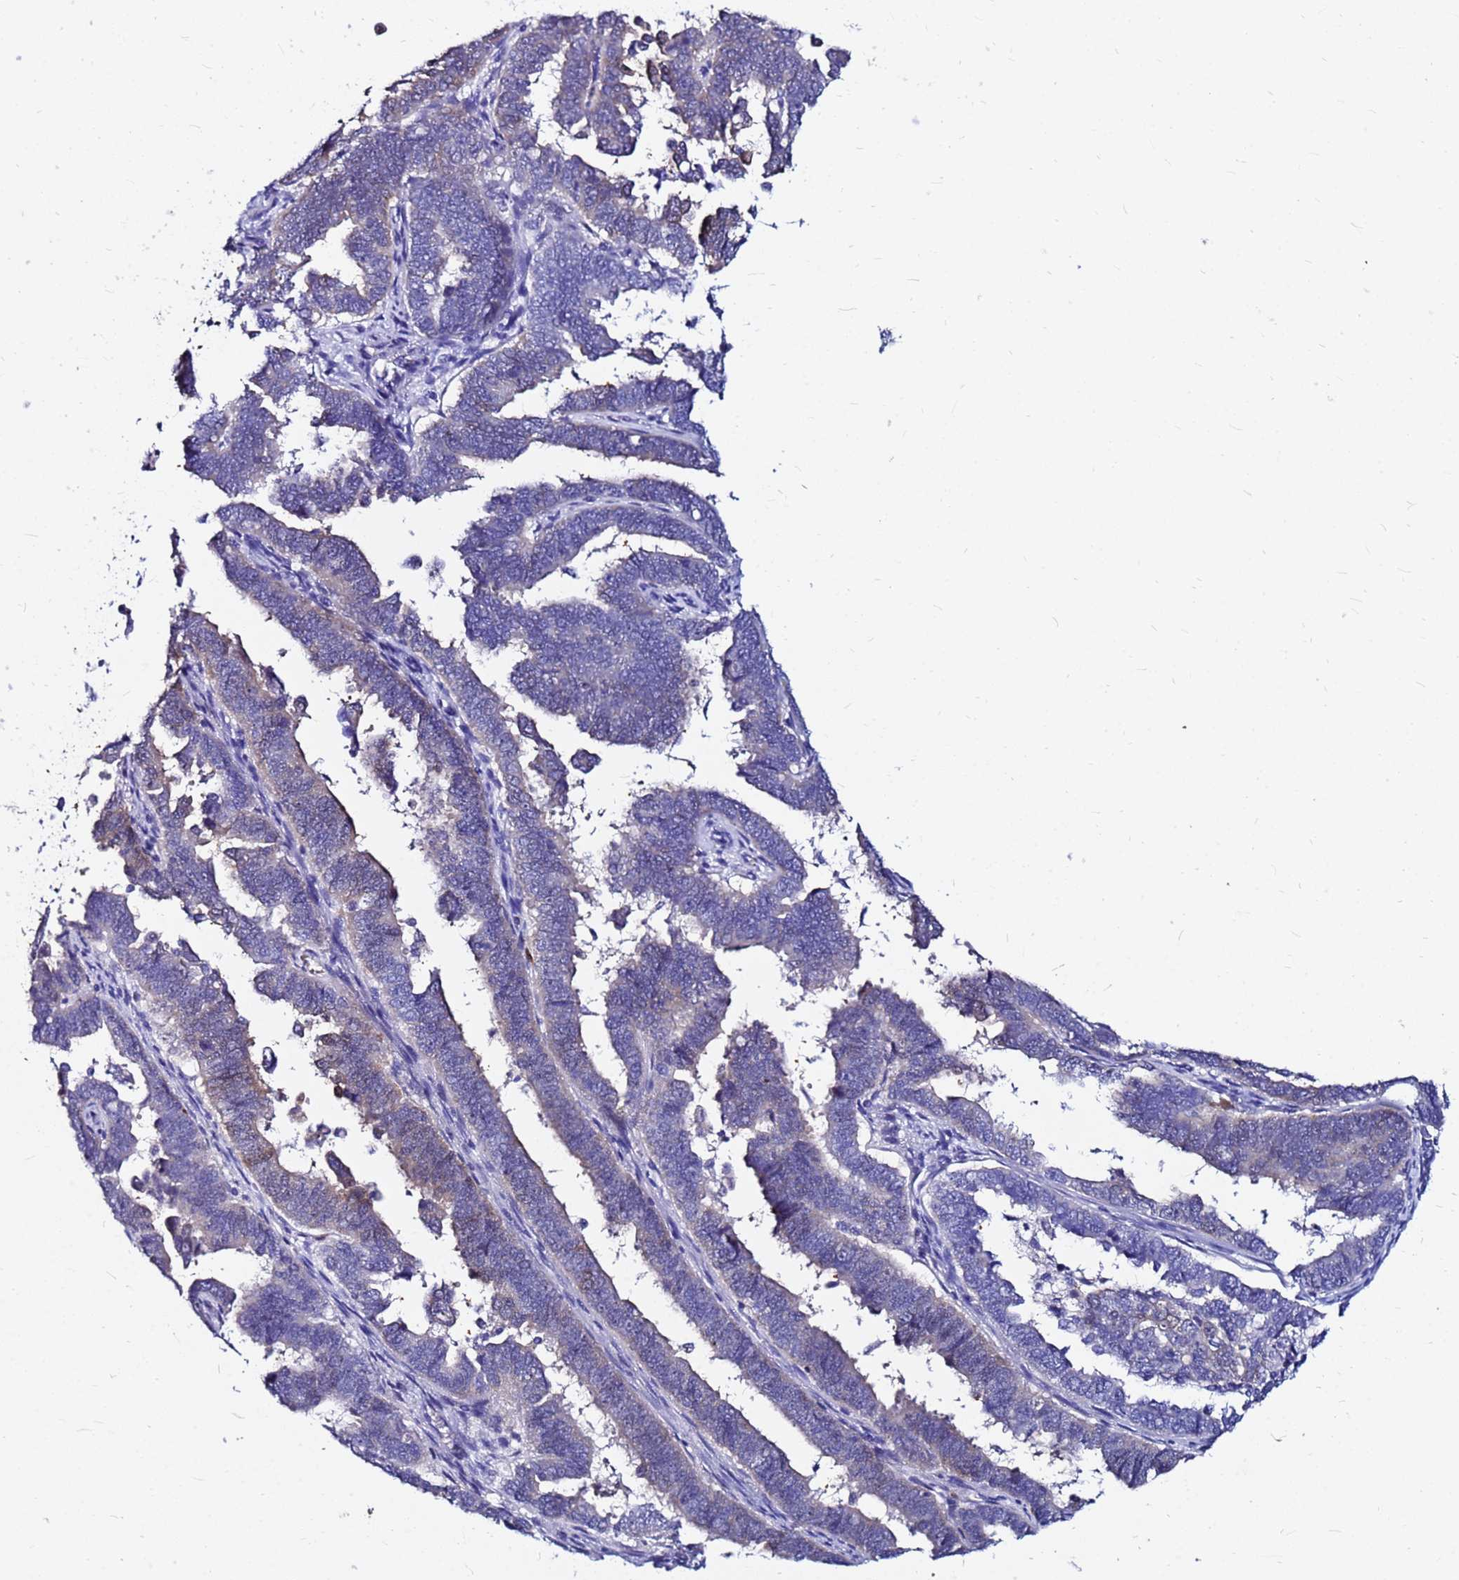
{"staining": {"intensity": "negative", "quantity": "none", "location": "none"}, "tissue": "endometrial cancer", "cell_type": "Tumor cells", "image_type": "cancer", "snomed": [{"axis": "morphology", "description": "Adenocarcinoma, NOS"}, {"axis": "topography", "description": "Endometrium"}], "caption": "The immunohistochemistry image has no significant expression in tumor cells of adenocarcinoma (endometrial) tissue.", "gene": "PPP1R14C", "patient": {"sex": "female", "age": 75}}